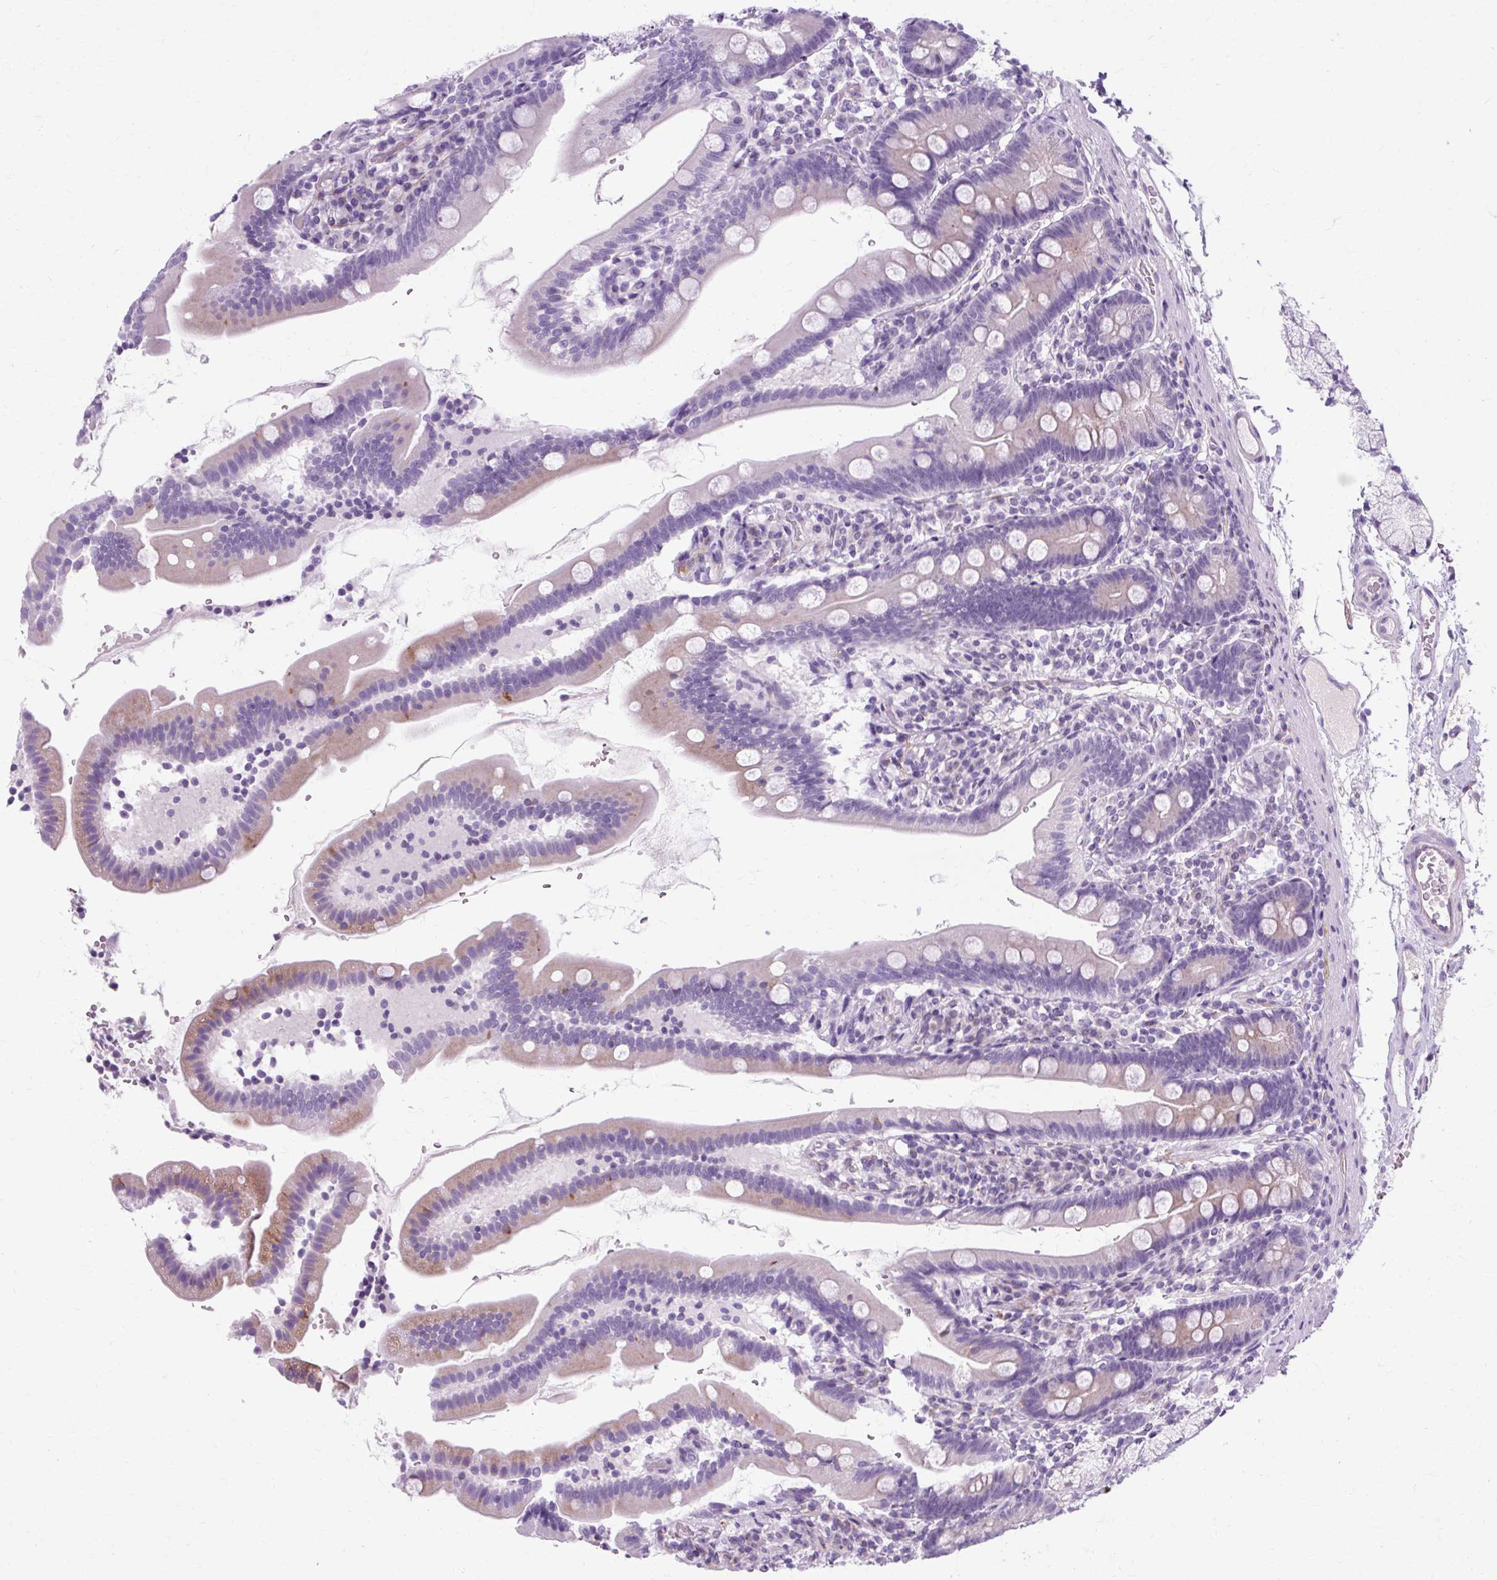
{"staining": {"intensity": "negative", "quantity": "none", "location": "none"}, "tissue": "duodenum", "cell_type": "Glandular cells", "image_type": "normal", "snomed": [{"axis": "morphology", "description": "Normal tissue, NOS"}, {"axis": "topography", "description": "Duodenum"}], "caption": "Immunohistochemical staining of normal human duodenum exhibits no significant staining in glandular cells.", "gene": "TMEM89", "patient": {"sex": "female", "age": 67}}